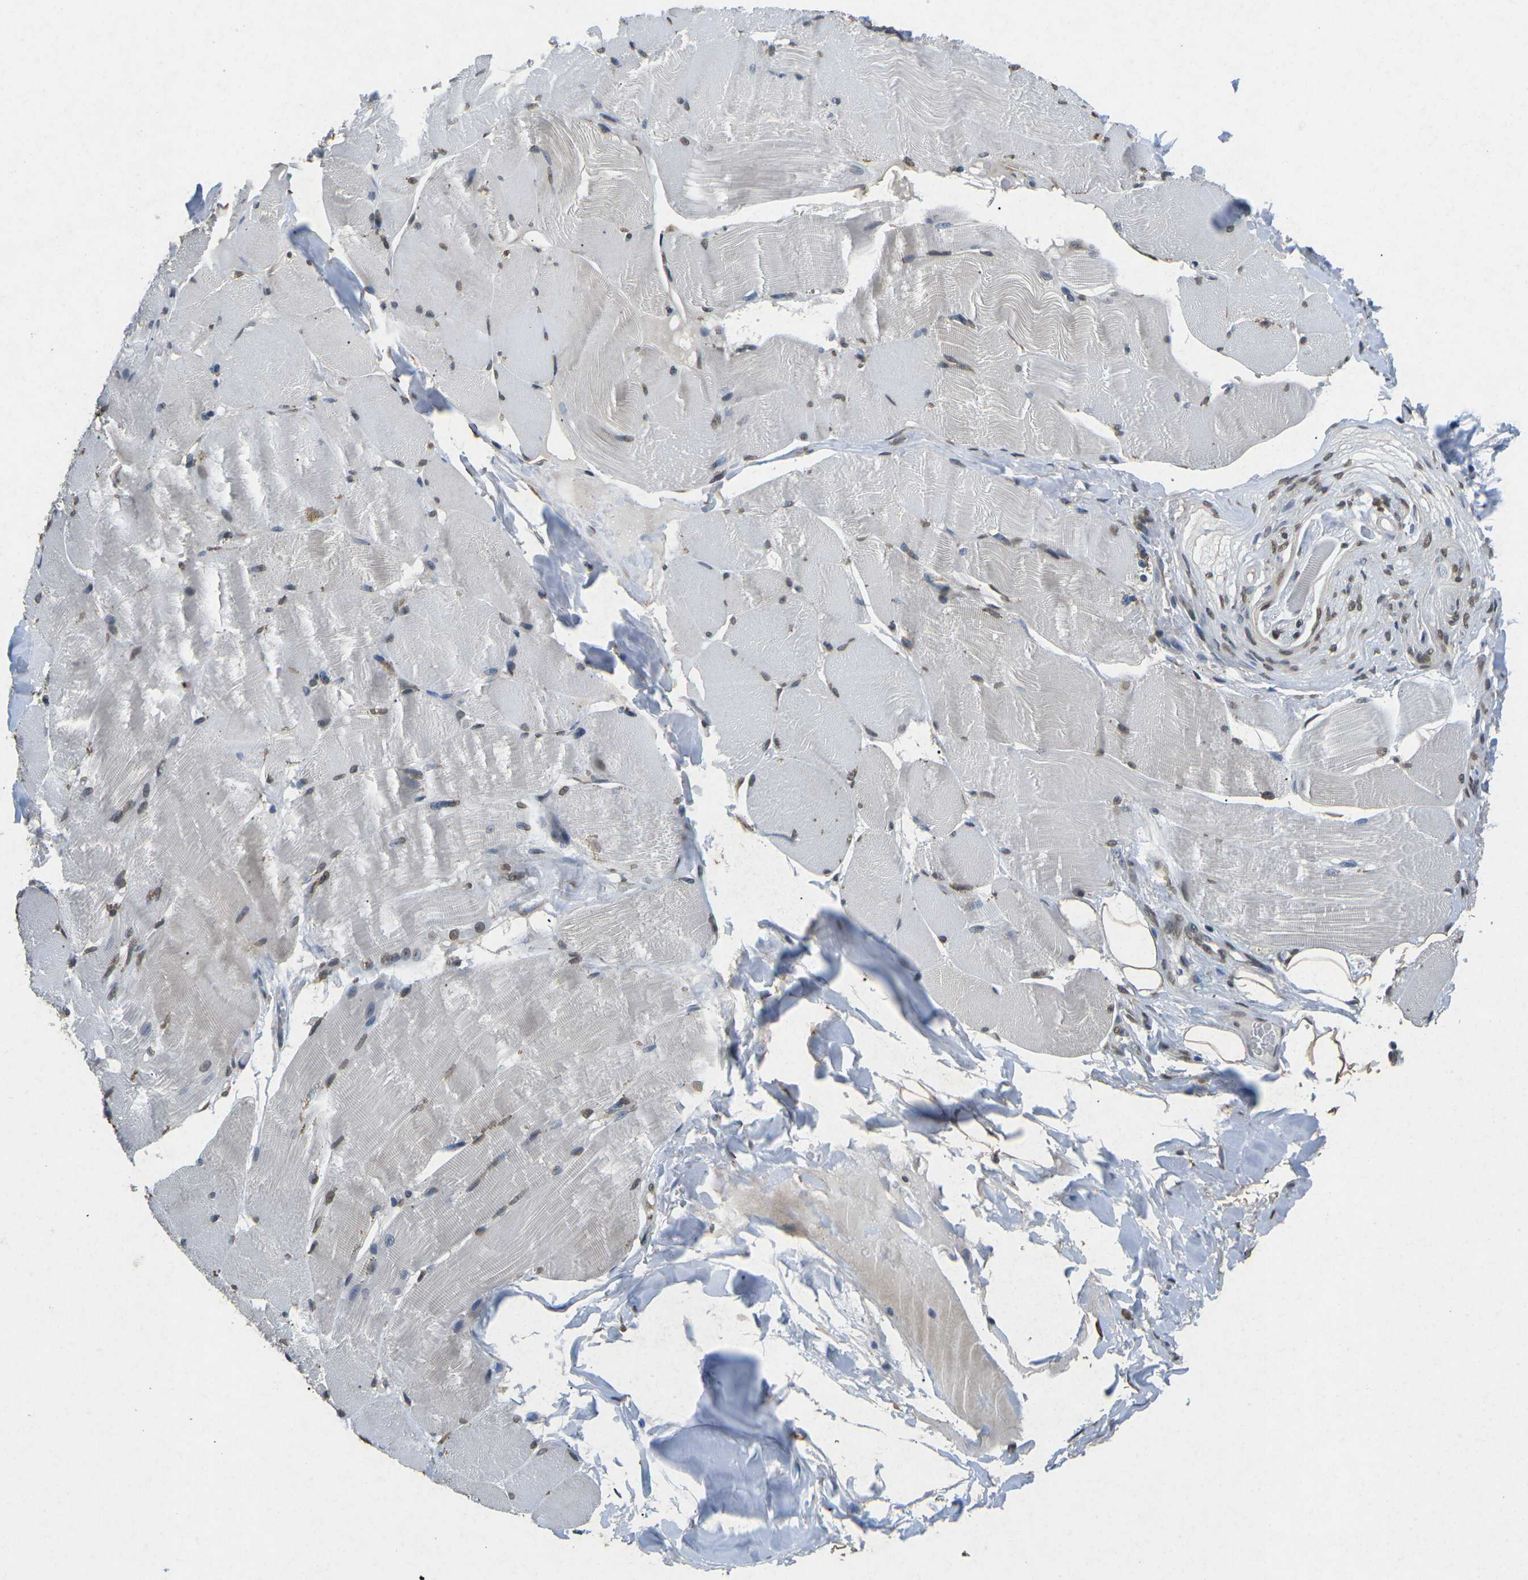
{"staining": {"intensity": "weak", "quantity": "<25%", "location": "cytoplasmic/membranous"}, "tissue": "skeletal muscle", "cell_type": "Myocytes", "image_type": "normal", "snomed": [{"axis": "morphology", "description": "Normal tissue, NOS"}, {"axis": "topography", "description": "Skin"}, {"axis": "topography", "description": "Skeletal muscle"}], "caption": "Unremarkable skeletal muscle was stained to show a protein in brown. There is no significant positivity in myocytes.", "gene": "SCNN1B", "patient": {"sex": "male", "age": 83}}